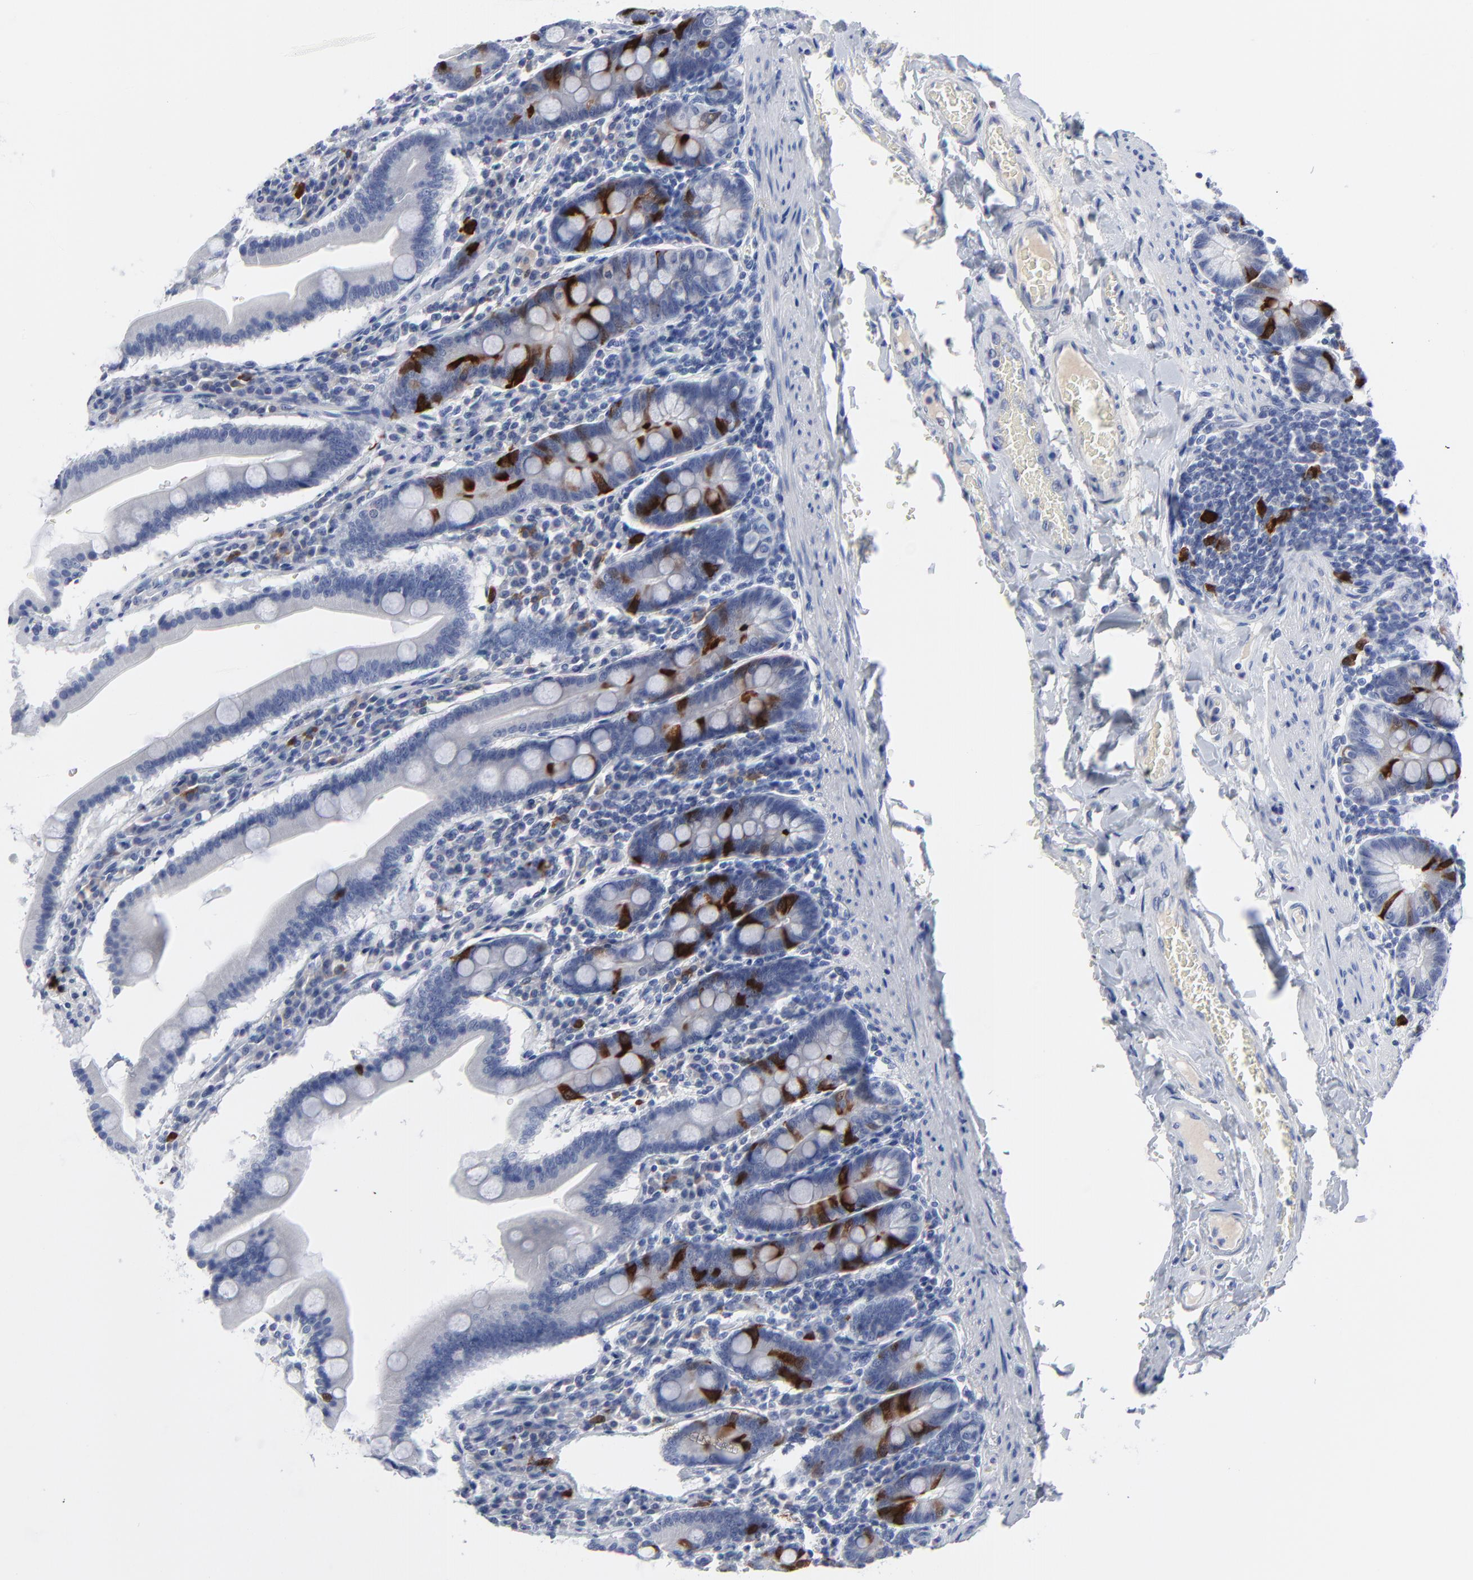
{"staining": {"intensity": "strong", "quantity": "<25%", "location": "cytoplasmic/membranous,nuclear"}, "tissue": "duodenum", "cell_type": "Glandular cells", "image_type": "normal", "snomed": [{"axis": "morphology", "description": "Normal tissue, NOS"}, {"axis": "topography", "description": "Duodenum"}], "caption": "DAB immunohistochemical staining of benign duodenum shows strong cytoplasmic/membranous,nuclear protein staining in about <25% of glandular cells. (Brightfield microscopy of DAB IHC at high magnification).", "gene": "CDK1", "patient": {"sex": "male", "age": 50}}